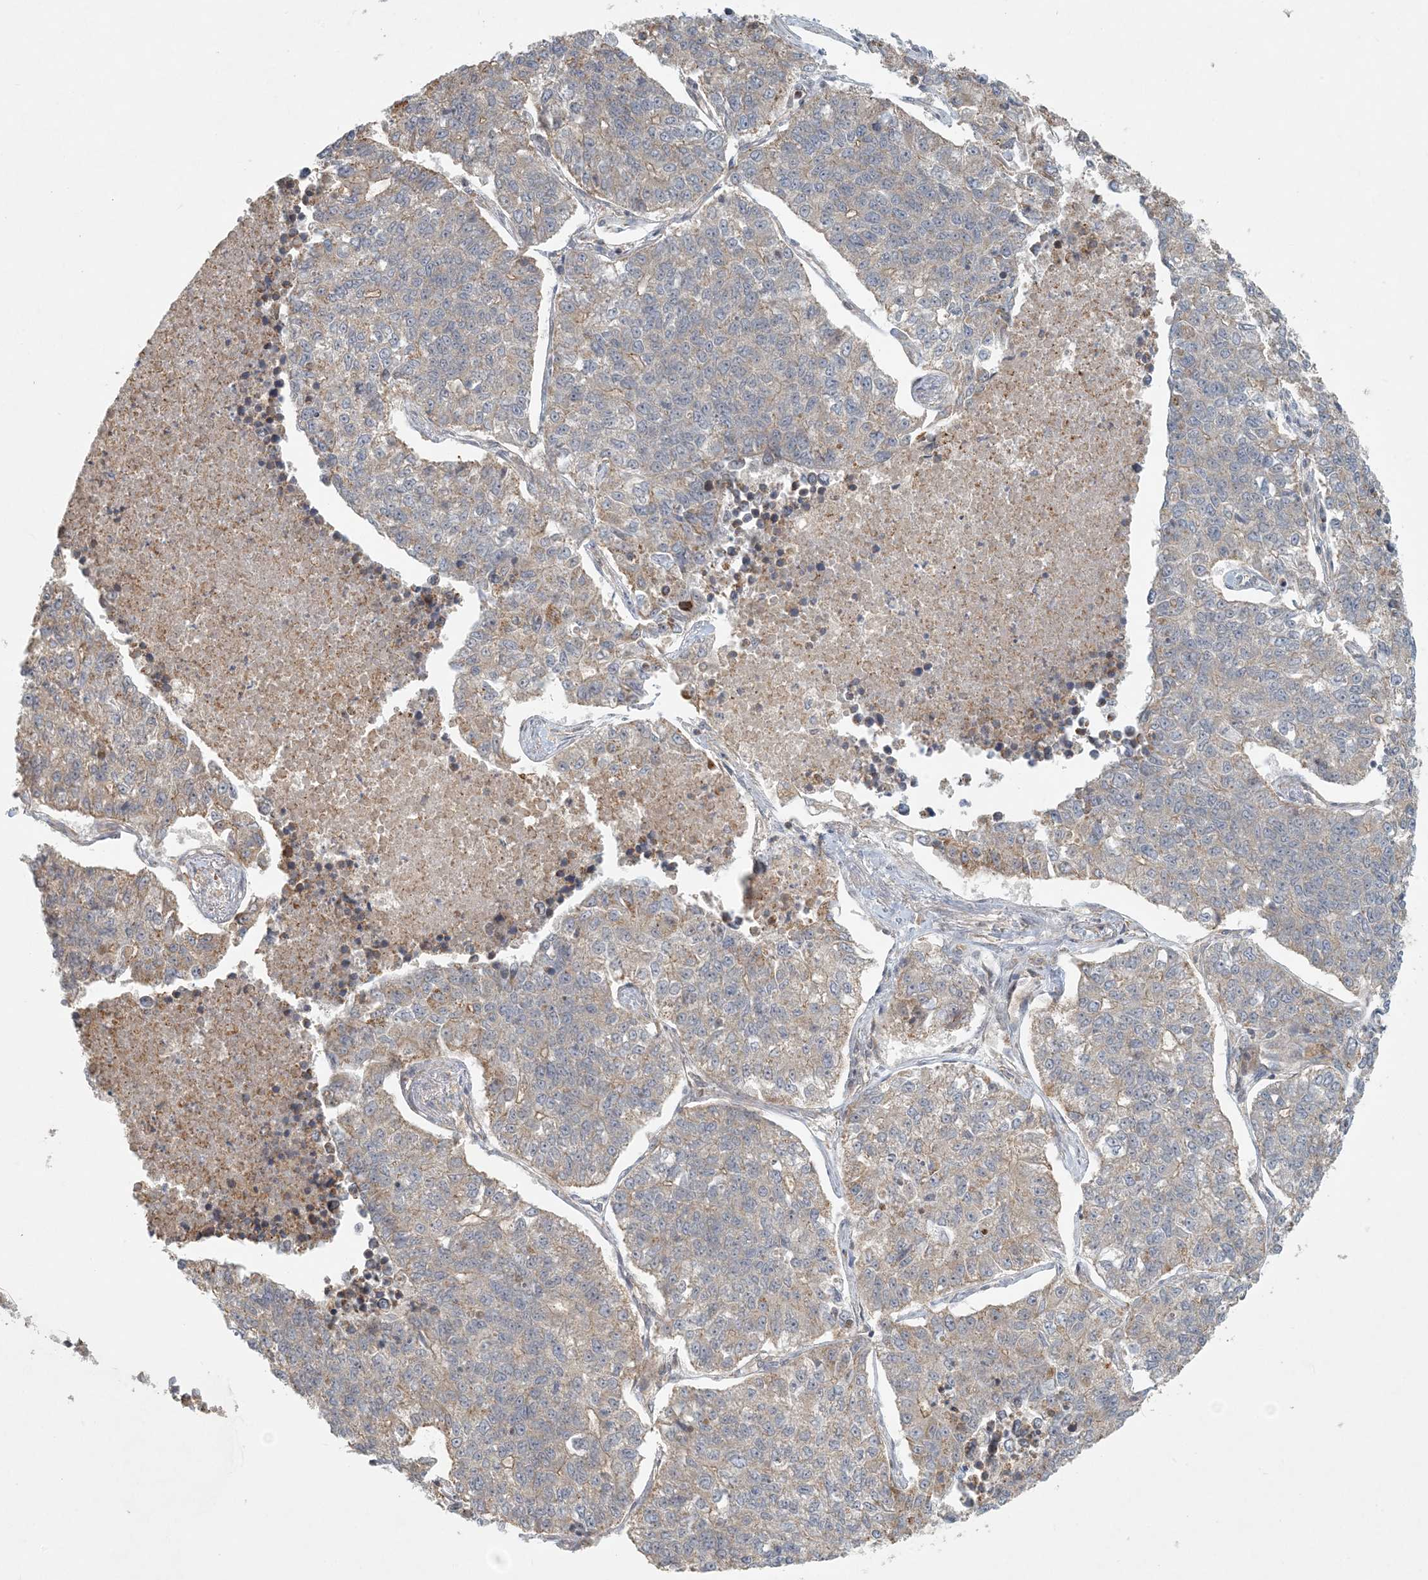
{"staining": {"intensity": "weak", "quantity": "25%-75%", "location": "cytoplasmic/membranous"}, "tissue": "lung cancer", "cell_type": "Tumor cells", "image_type": "cancer", "snomed": [{"axis": "morphology", "description": "Adenocarcinoma, NOS"}, {"axis": "topography", "description": "Lung"}], "caption": "Immunohistochemistry staining of adenocarcinoma (lung), which demonstrates low levels of weak cytoplasmic/membranous positivity in approximately 25%-75% of tumor cells indicating weak cytoplasmic/membranous protein expression. The staining was performed using DAB (brown) for protein detection and nuclei were counterstained in hematoxylin (blue).", "gene": "OBI1", "patient": {"sex": "male", "age": 49}}